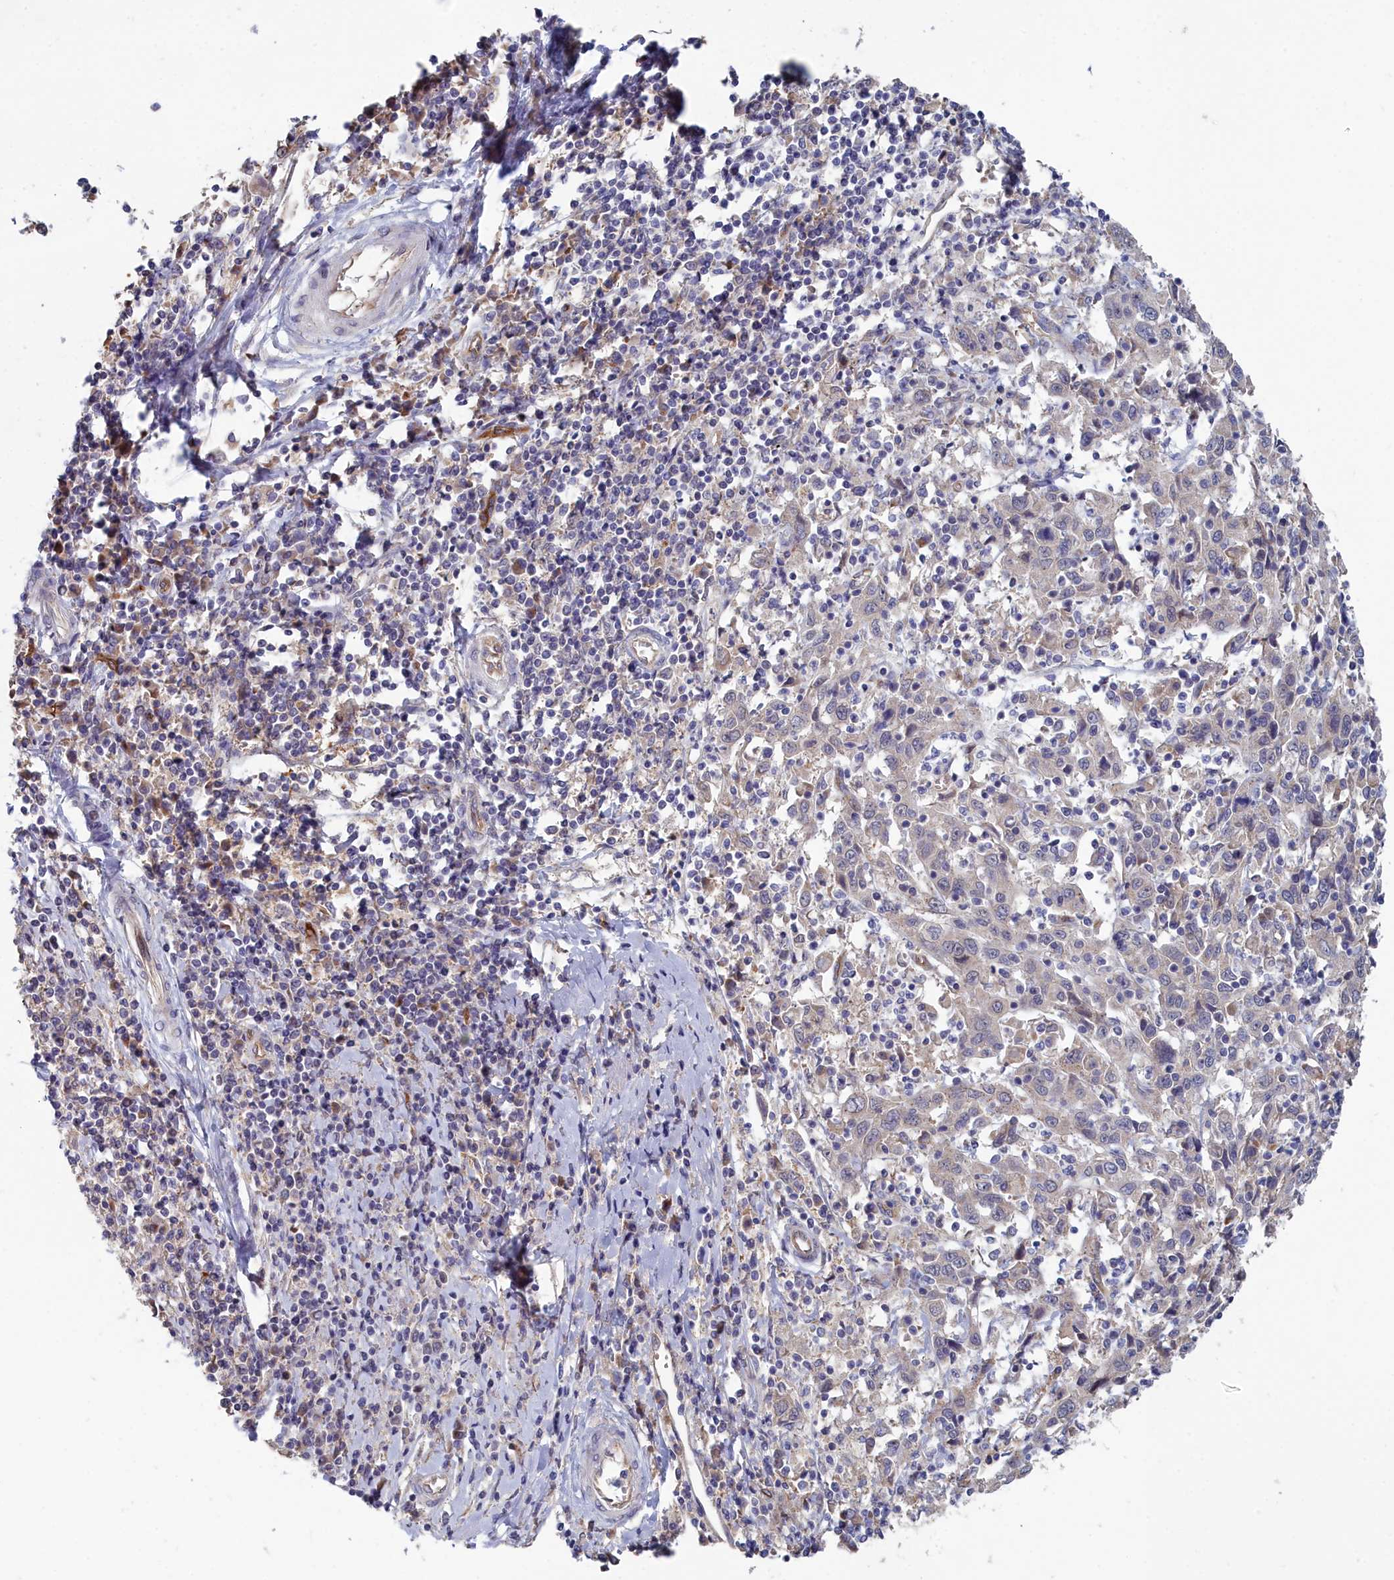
{"staining": {"intensity": "negative", "quantity": "none", "location": "none"}, "tissue": "cervical cancer", "cell_type": "Tumor cells", "image_type": "cancer", "snomed": [{"axis": "morphology", "description": "Squamous cell carcinoma, NOS"}, {"axis": "topography", "description": "Cervix"}], "caption": "Image shows no significant protein staining in tumor cells of cervical cancer.", "gene": "RDX", "patient": {"sex": "female", "age": 46}}